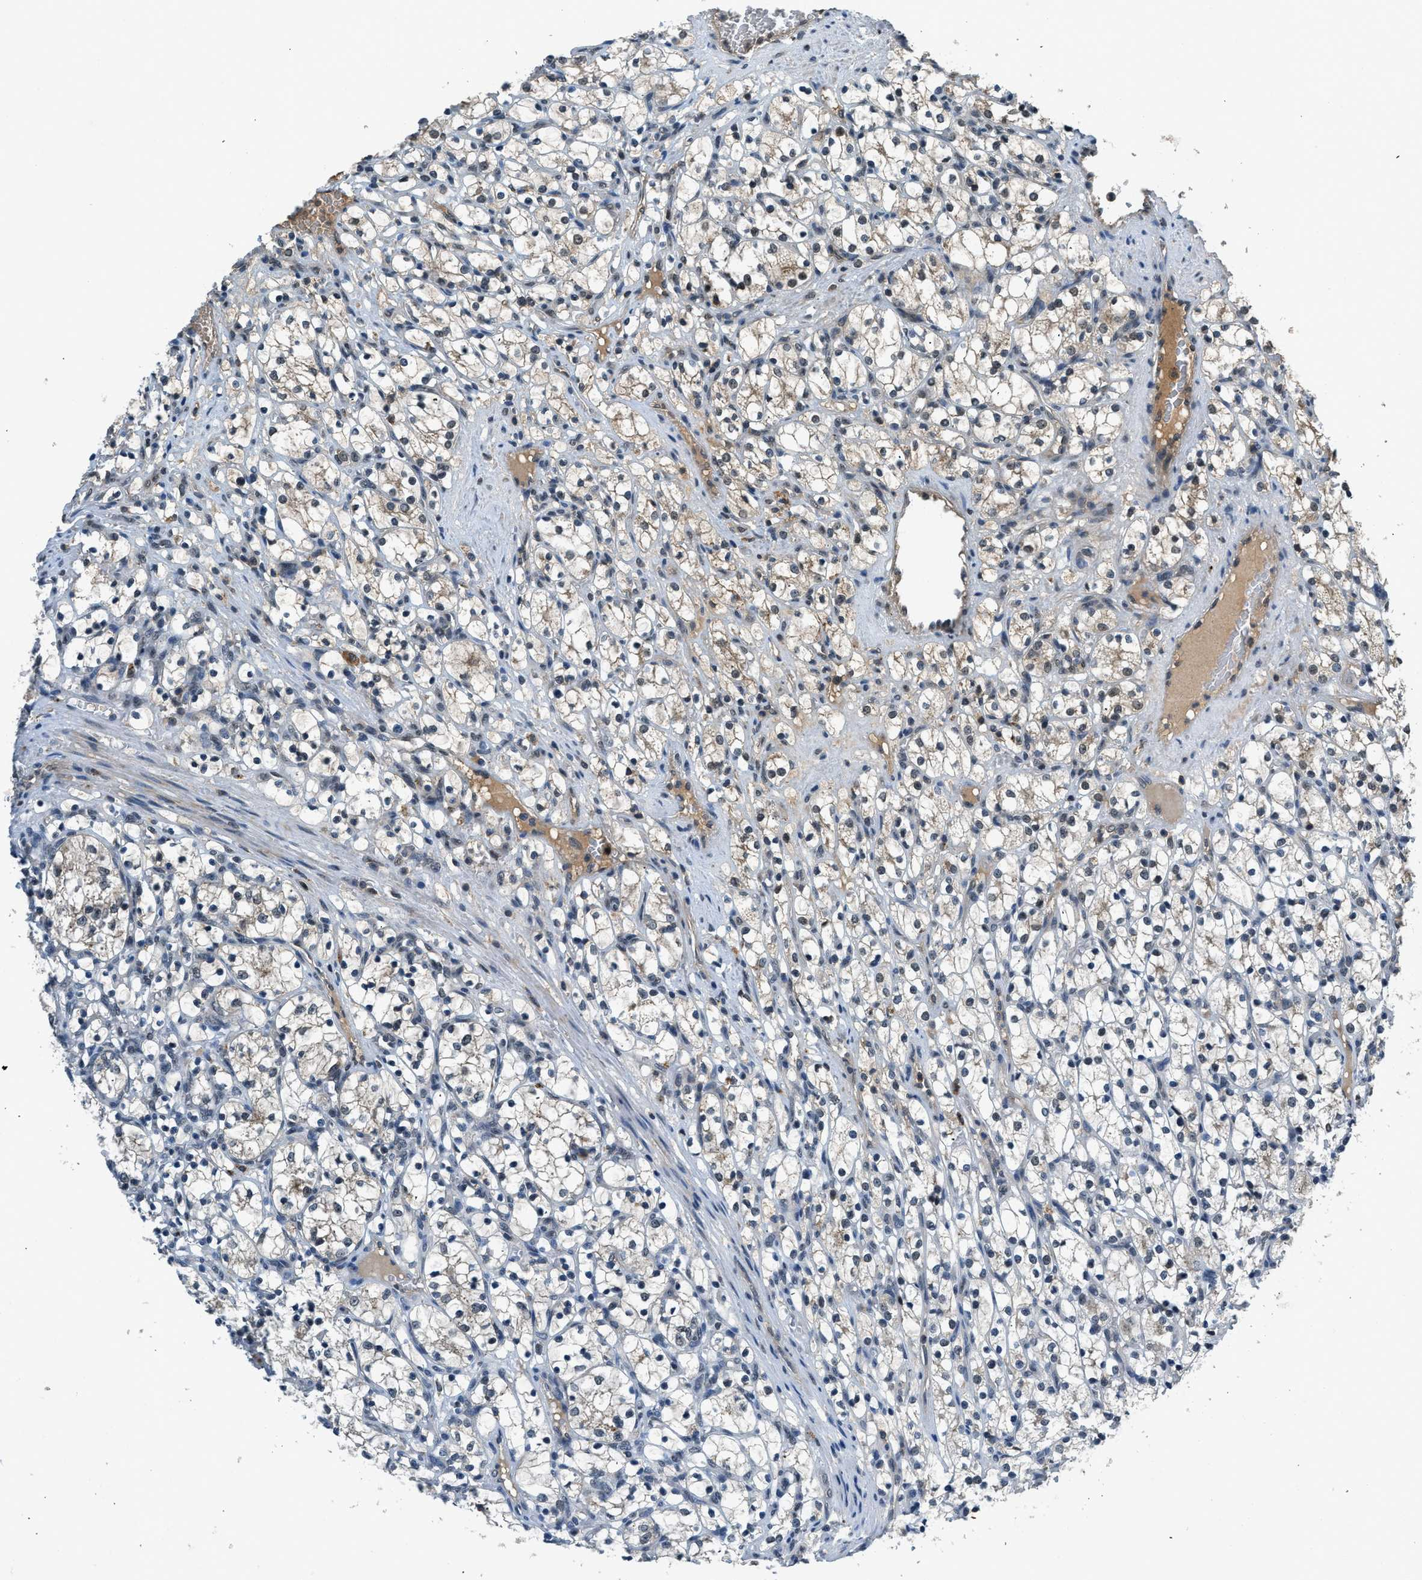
{"staining": {"intensity": "weak", "quantity": "<25%", "location": "cytoplasmic/membranous,nuclear"}, "tissue": "renal cancer", "cell_type": "Tumor cells", "image_type": "cancer", "snomed": [{"axis": "morphology", "description": "Adenocarcinoma, NOS"}, {"axis": "topography", "description": "Kidney"}], "caption": "Immunohistochemical staining of adenocarcinoma (renal) displays no significant expression in tumor cells.", "gene": "SLC15A4", "patient": {"sex": "female", "age": 69}}